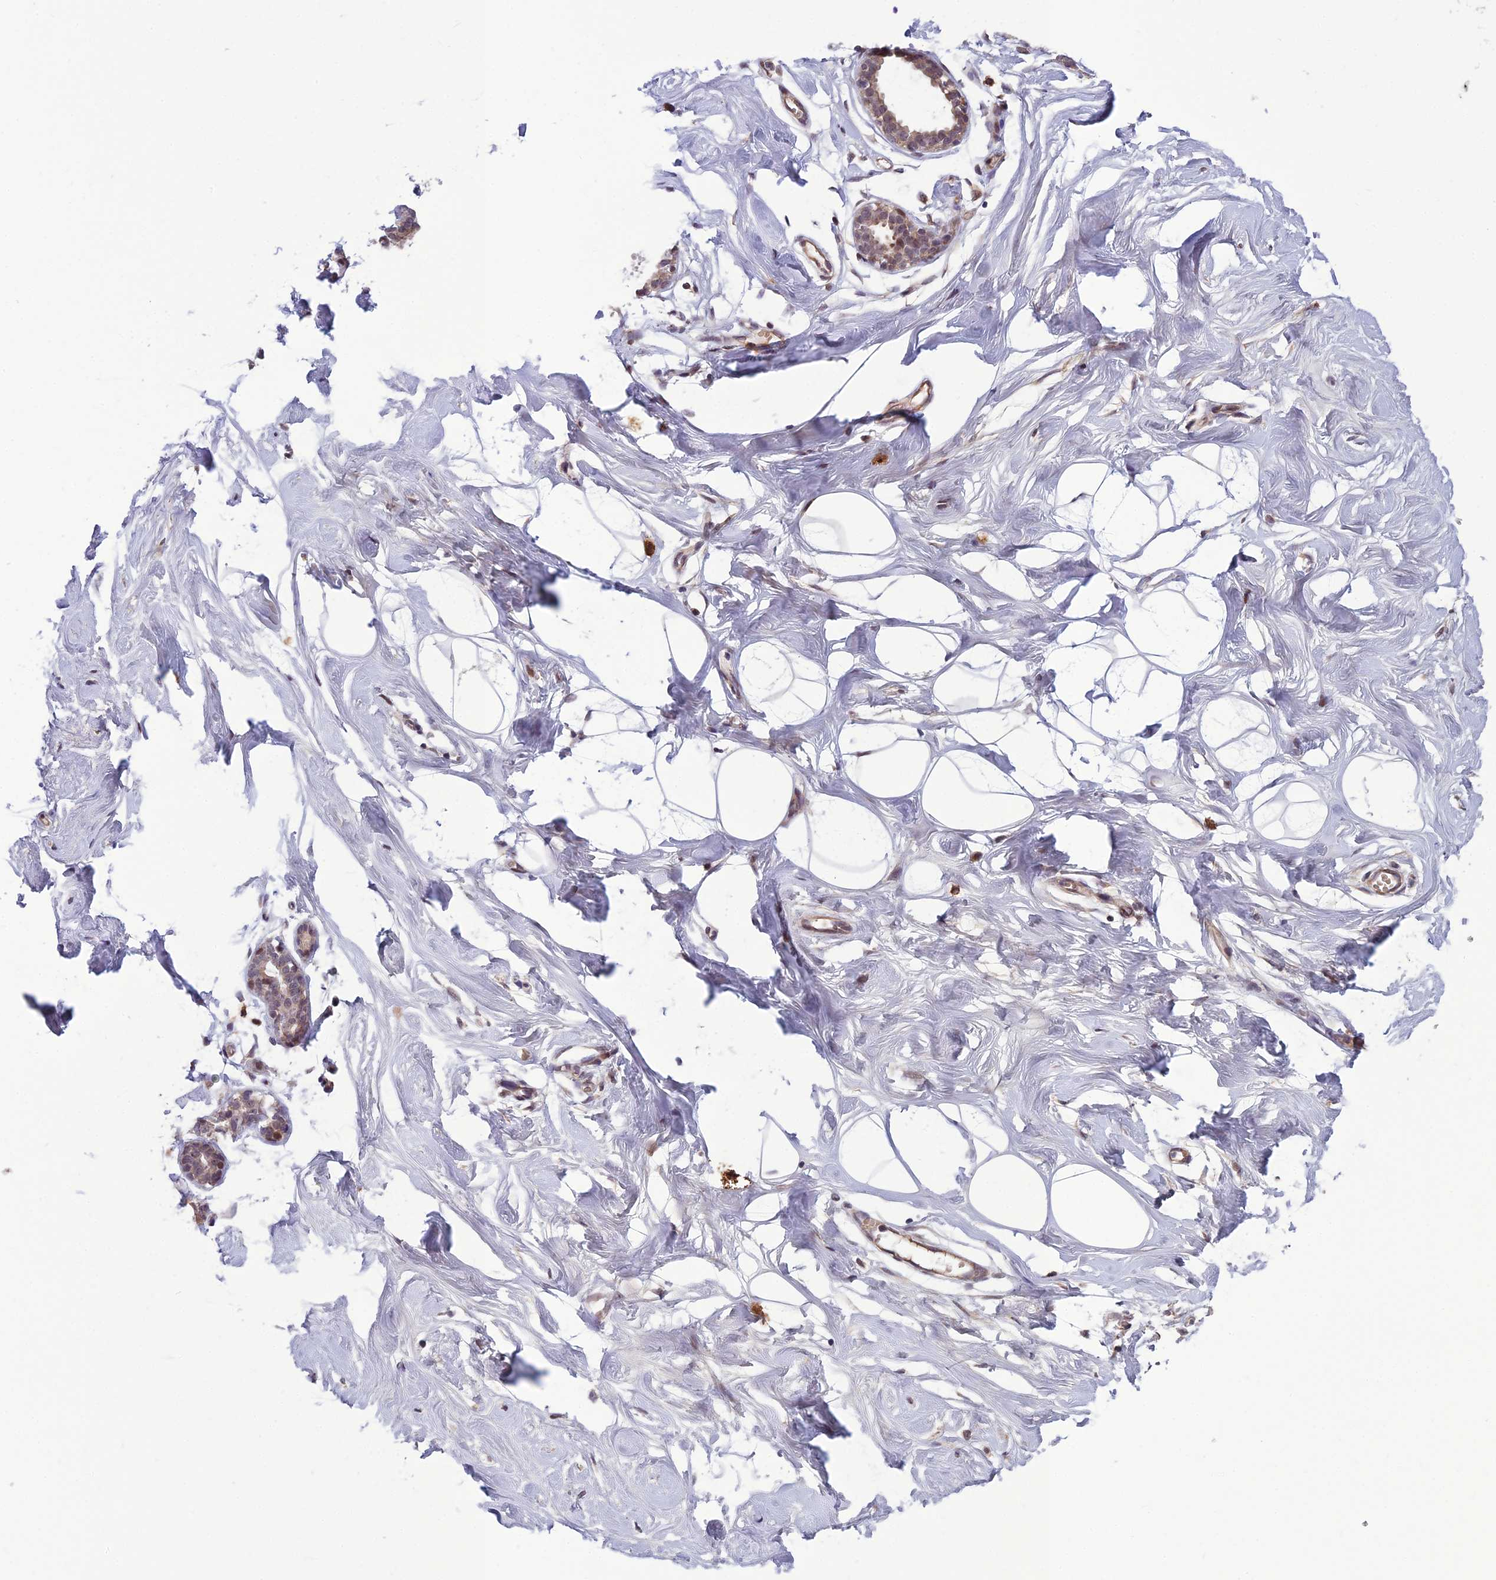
{"staining": {"intensity": "negative", "quantity": "none", "location": "none"}, "tissue": "breast", "cell_type": "Adipocytes", "image_type": "normal", "snomed": [{"axis": "morphology", "description": "Normal tissue, NOS"}, {"axis": "morphology", "description": "Adenoma, NOS"}, {"axis": "topography", "description": "Breast"}], "caption": "Immunohistochemistry micrograph of unremarkable breast: breast stained with DAB (3,3'-diaminobenzidine) shows no significant protein expression in adipocytes.", "gene": "FBRS", "patient": {"sex": "female", "age": 23}}